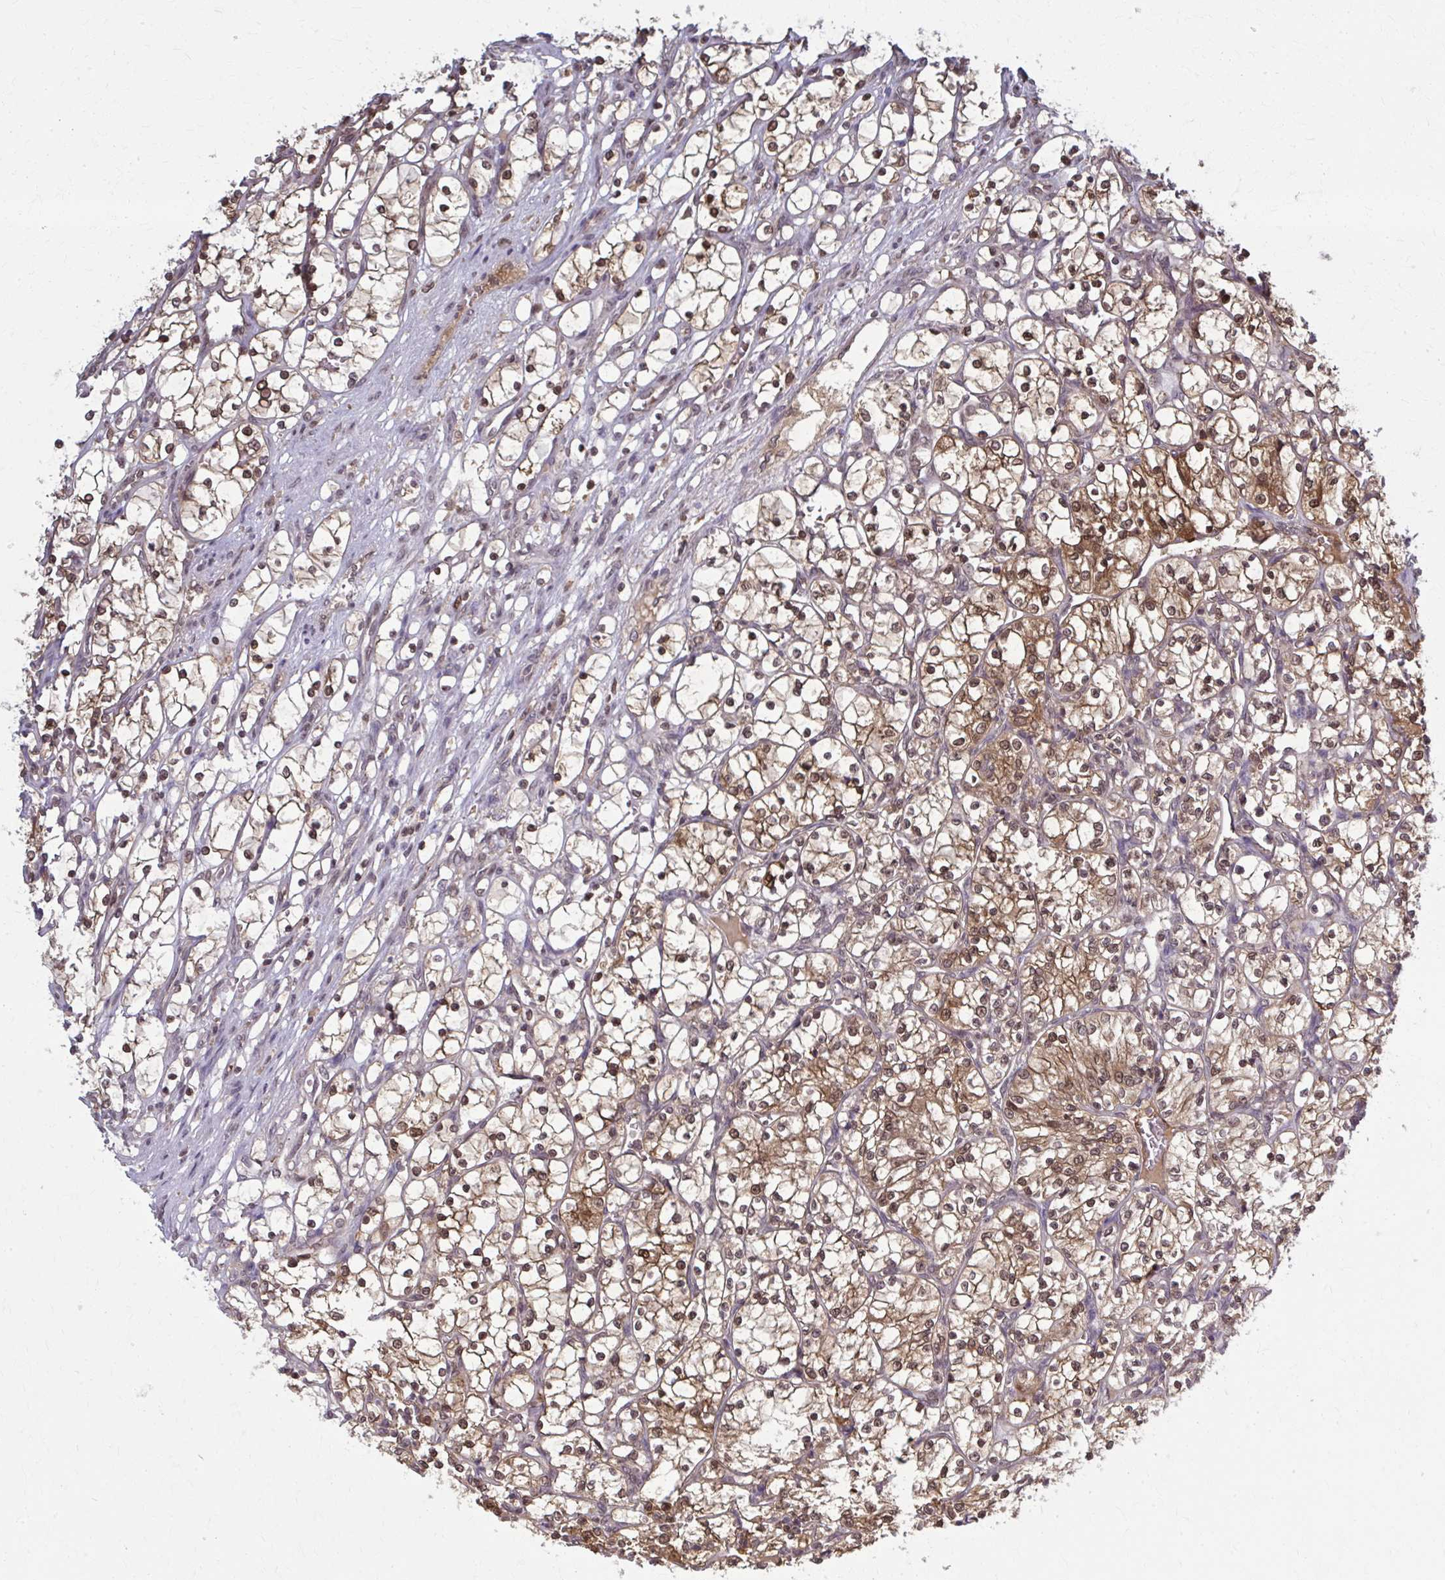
{"staining": {"intensity": "moderate", "quantity": ">75%", "location": "cytoplasmic/membranous,nuclear"}, "tissue": "renal cancer", "cell_type": "Tumor cells", "image_type": "cancer", "snomed": [{"axis": "morphology", "description": "Adenocarcinoma, NOS"}, {"axis": "topography", "description": "Kidney"}], "caption": "Immunohistochemistry of human adenocarcinoma (renal) exhibits medium levels of moderate cytoplasmic/membranous and nuclear staining in approximately >75% of tumor cells.", "gene": "MDH1", "patient": {"sex": "female", "age": 69}}